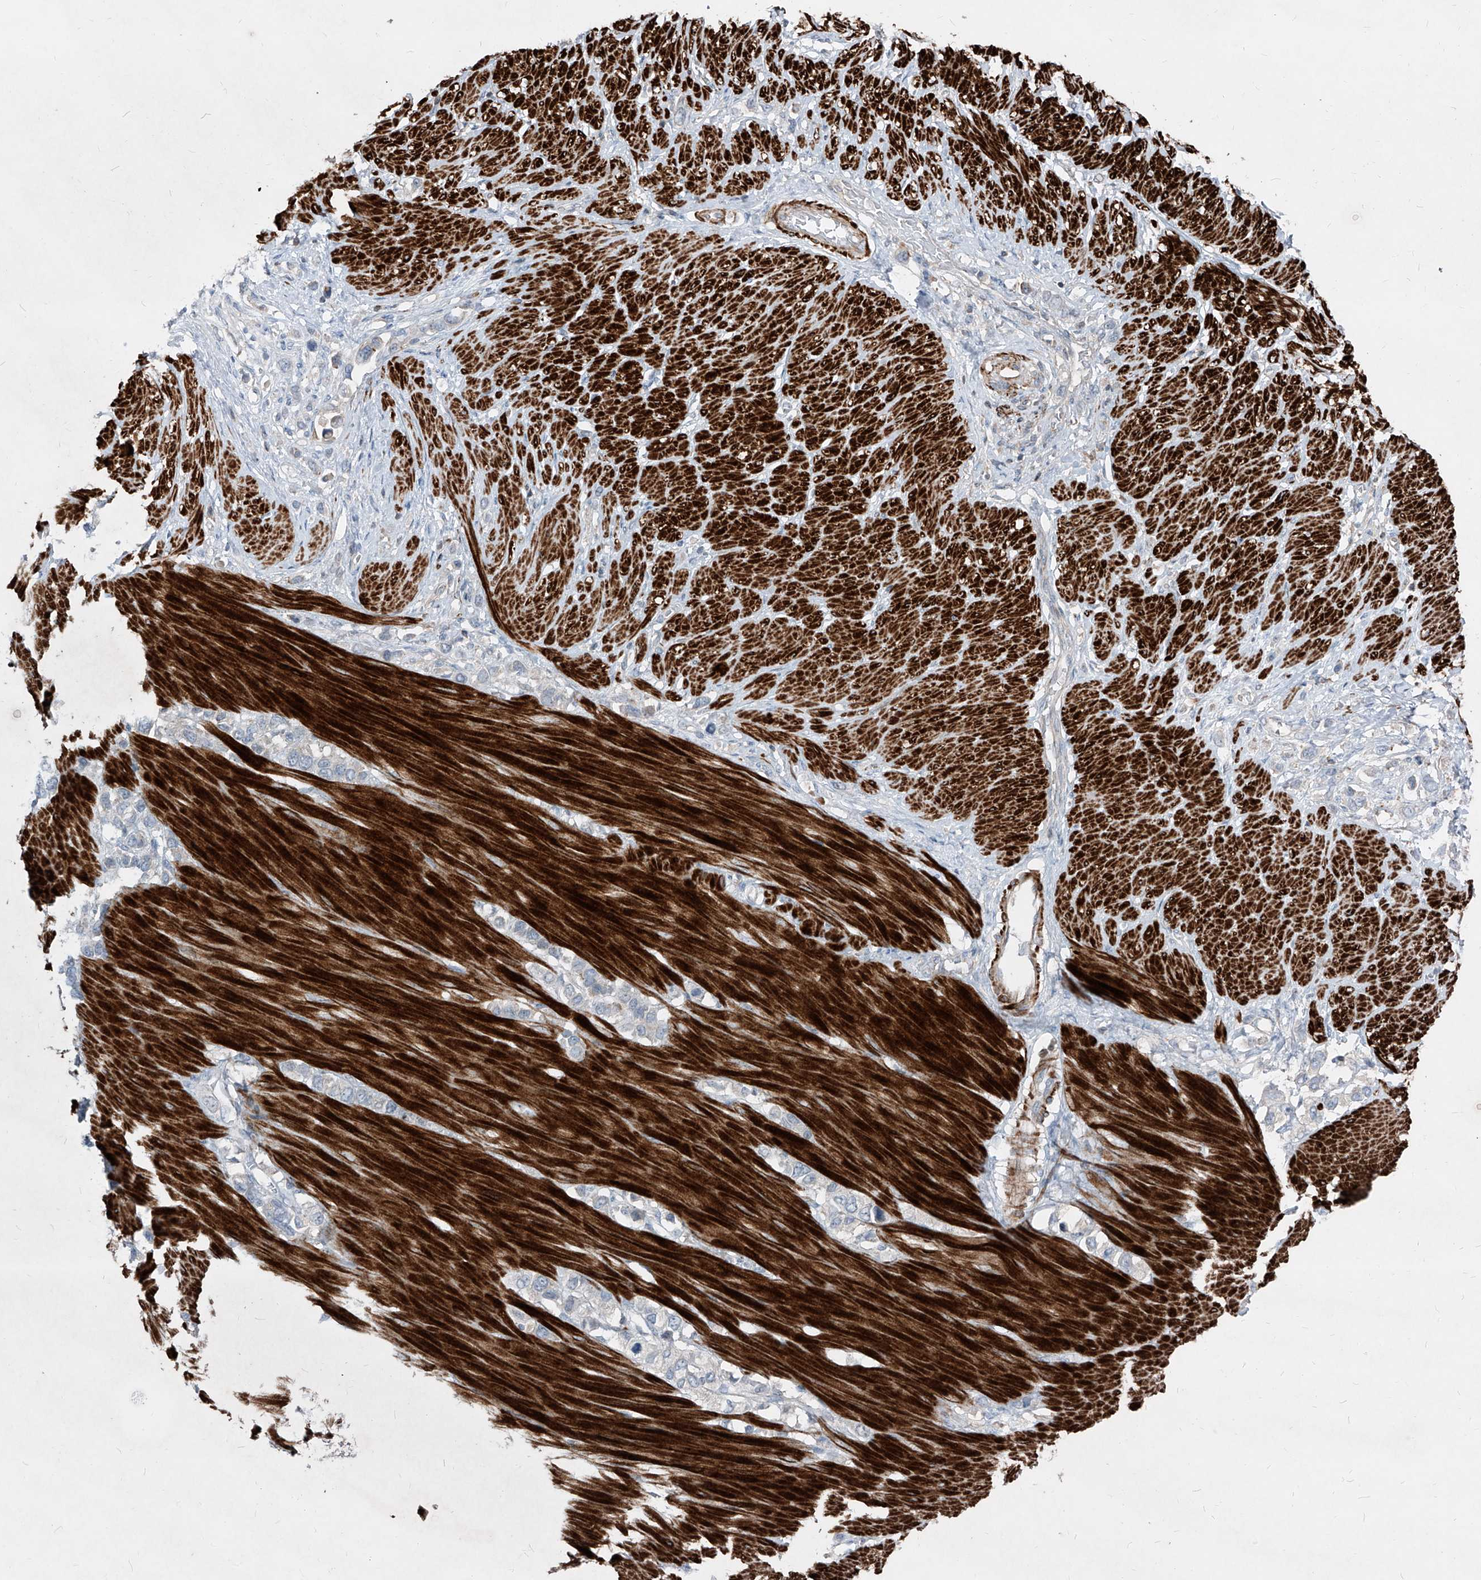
{"staining": {"intensity": "negative", "quantity": "none", "location": "none"}, "tissue": "stomach cancer", "cell_type": "Tumor cells", "image_type": "cancer", "snomed": [{"axis": "morphology", "description": "Adenocarcinoma, NOS"}, {"axis": "topography", "description": "Stomach"}], "caption": "An image of human adenocarcinoma (stomach) is negative for staining in tumor cells. (Stains: DAB (3,3'-diaminobenzidine) immunohistochemistry with hematoxylin counter stain, Microscopy: brightfield microscopy at high magnification).", "gene": "UFD1", "patient": {"sex": "female", "age": 65}}